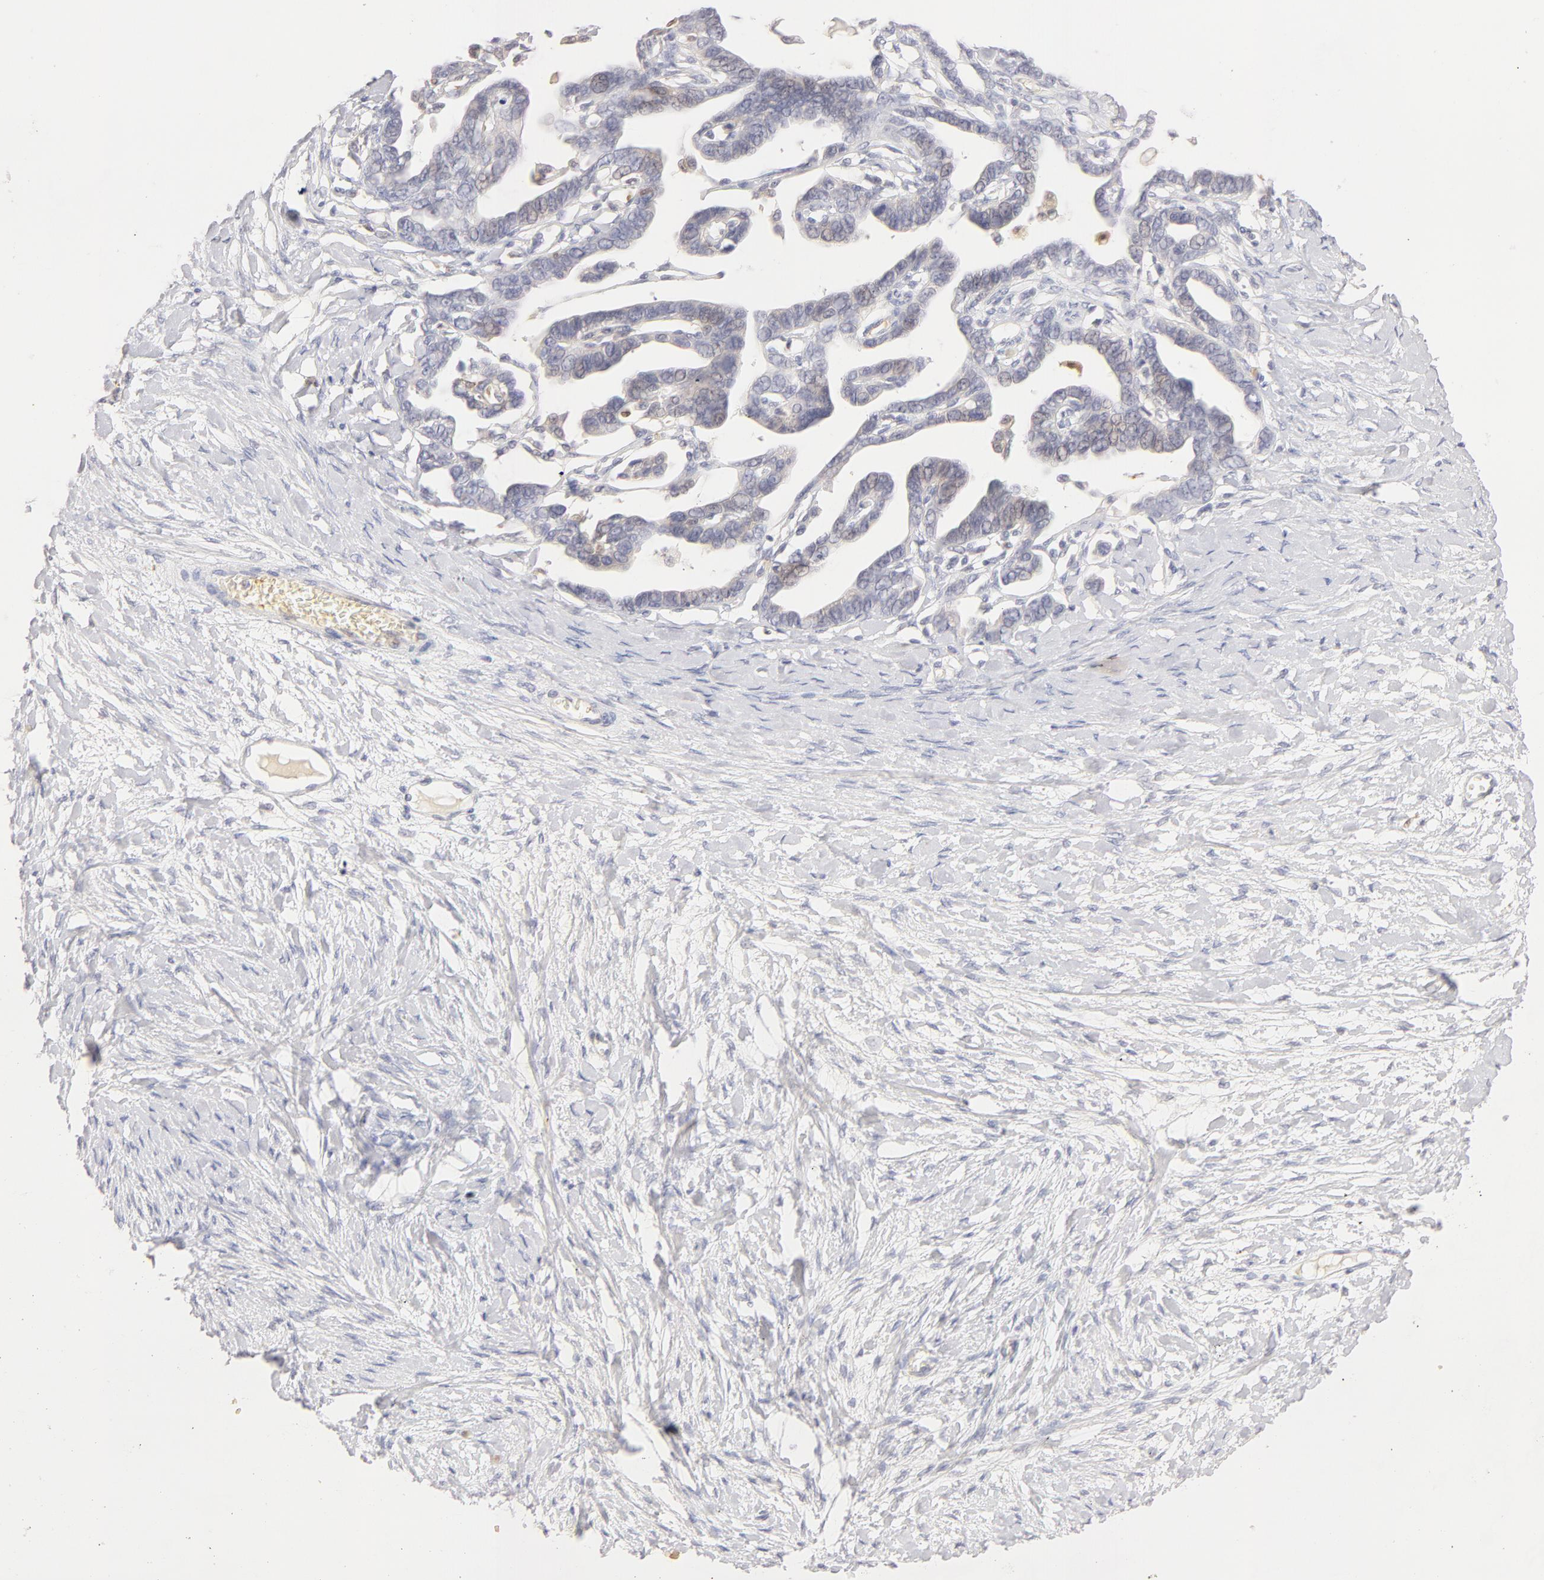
{"staining": {"intensity": "negative", "quantity": "none", "location": "none"}, "tissue": "ovarian cancer", "cell_type": "Tumor cells", "image_type": "cancer", "snomed": [{"axis": "morphology", "description": "Cystadenocarcinoma, serous, NOS"}, {"axis": "topography", "description": "Ovary"}], "caption": "This image is of ovarian serous cystadenocarcinoma stained with immunohistochemistry to label a protein in brown with the nuclei are counter-stained blue. There is no positivity in tumor cells.", "gene": "CA2", "patient": {"sex": "female", "age": 69}}